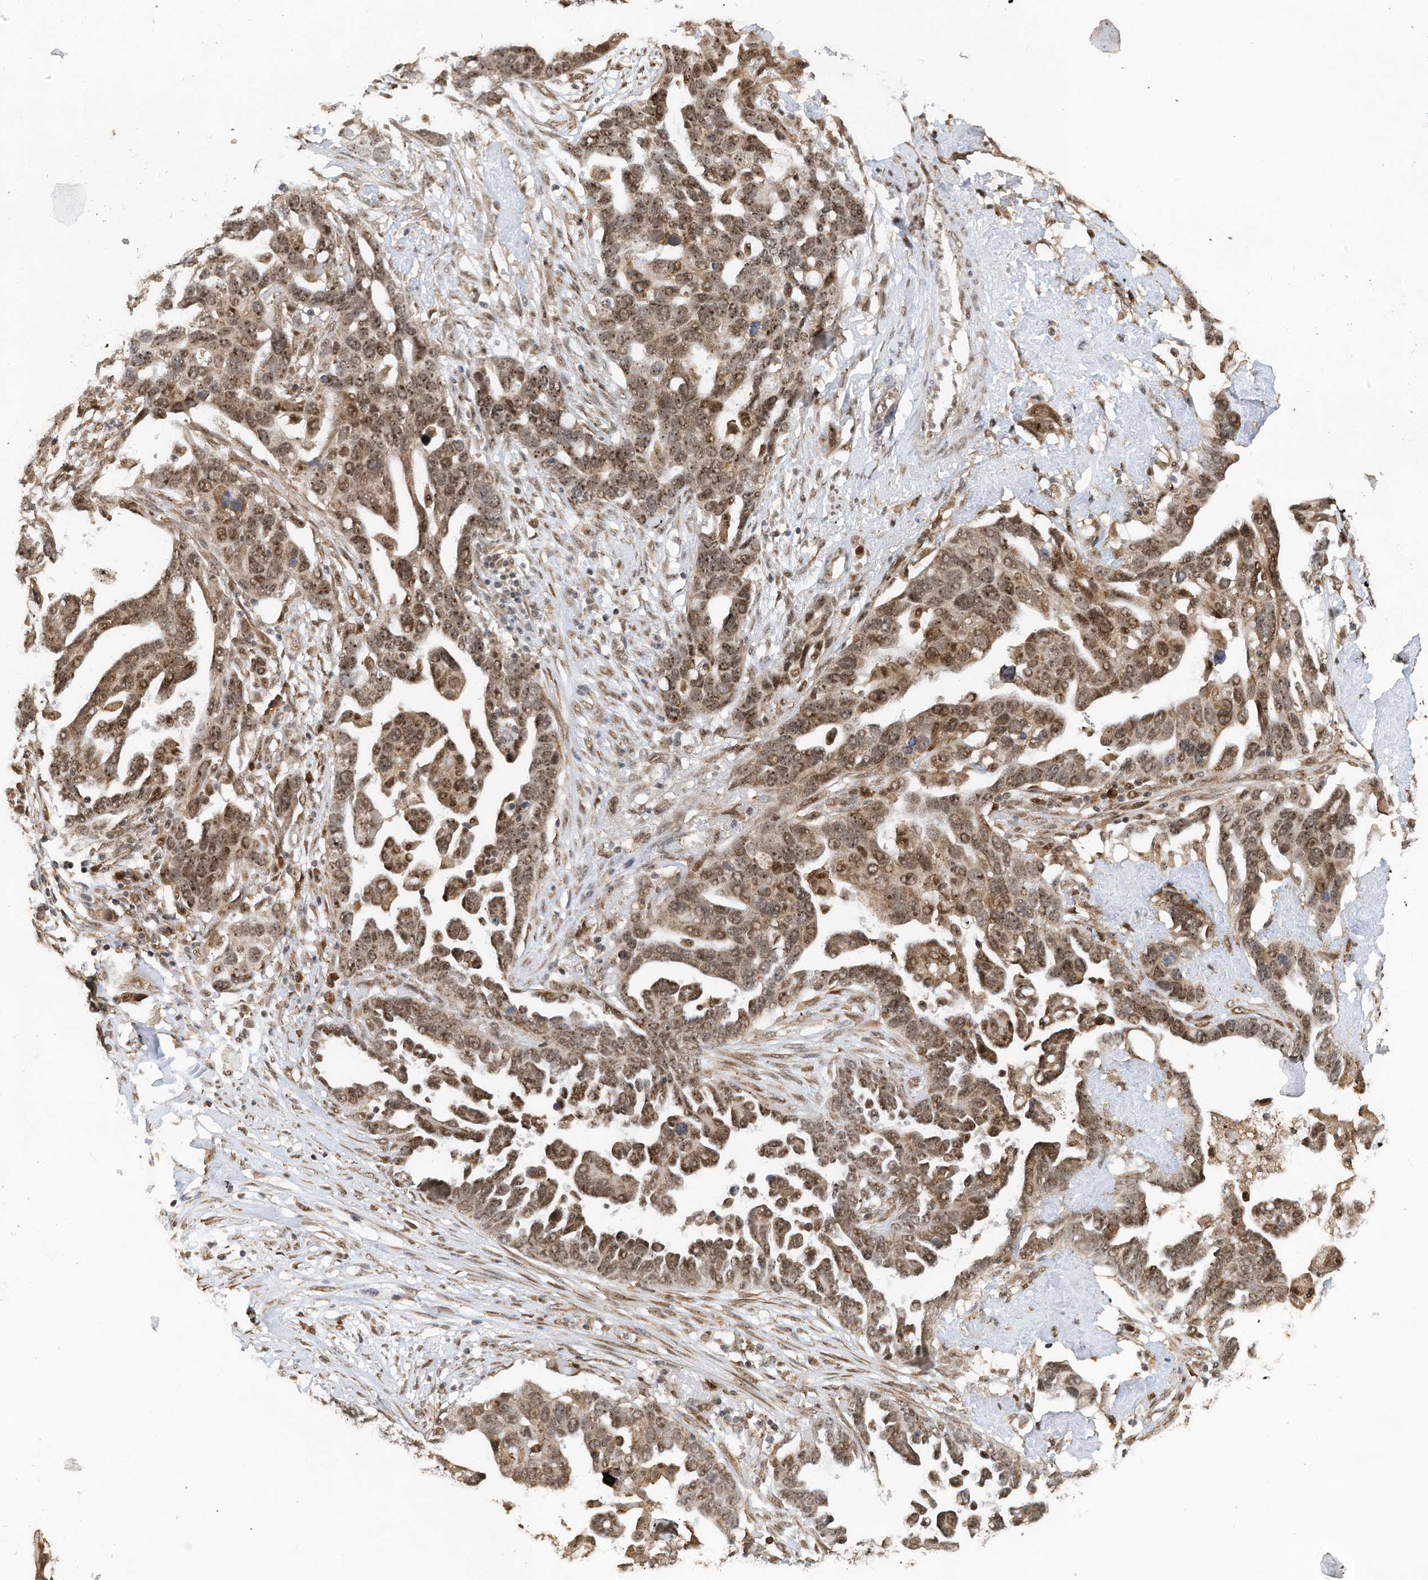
{"staining": {"intensity": "moderate", "quantity": ">75%", "location": "cytoplasmic/membranous,nuclear"}, "tissue": "ovarian cancer", "cell_type": "Tumor cells", "image_type": "cancer", "snomed": [{"axis": "morphology", "description": "Cystadenocarcinoma, serous, NOS"}, {"axis": "topography", "description": "Ovary"}], "caption": "About >75% of tumor cells in ovarian serous cystadenocarcinoma exhibit moderate cytoplasmic/membranous and nuclear protein expression as visualized by brown immunohistochemical staining.", "gene": "ERLEC1", "patient": {"sex": "female", "age": 54}}